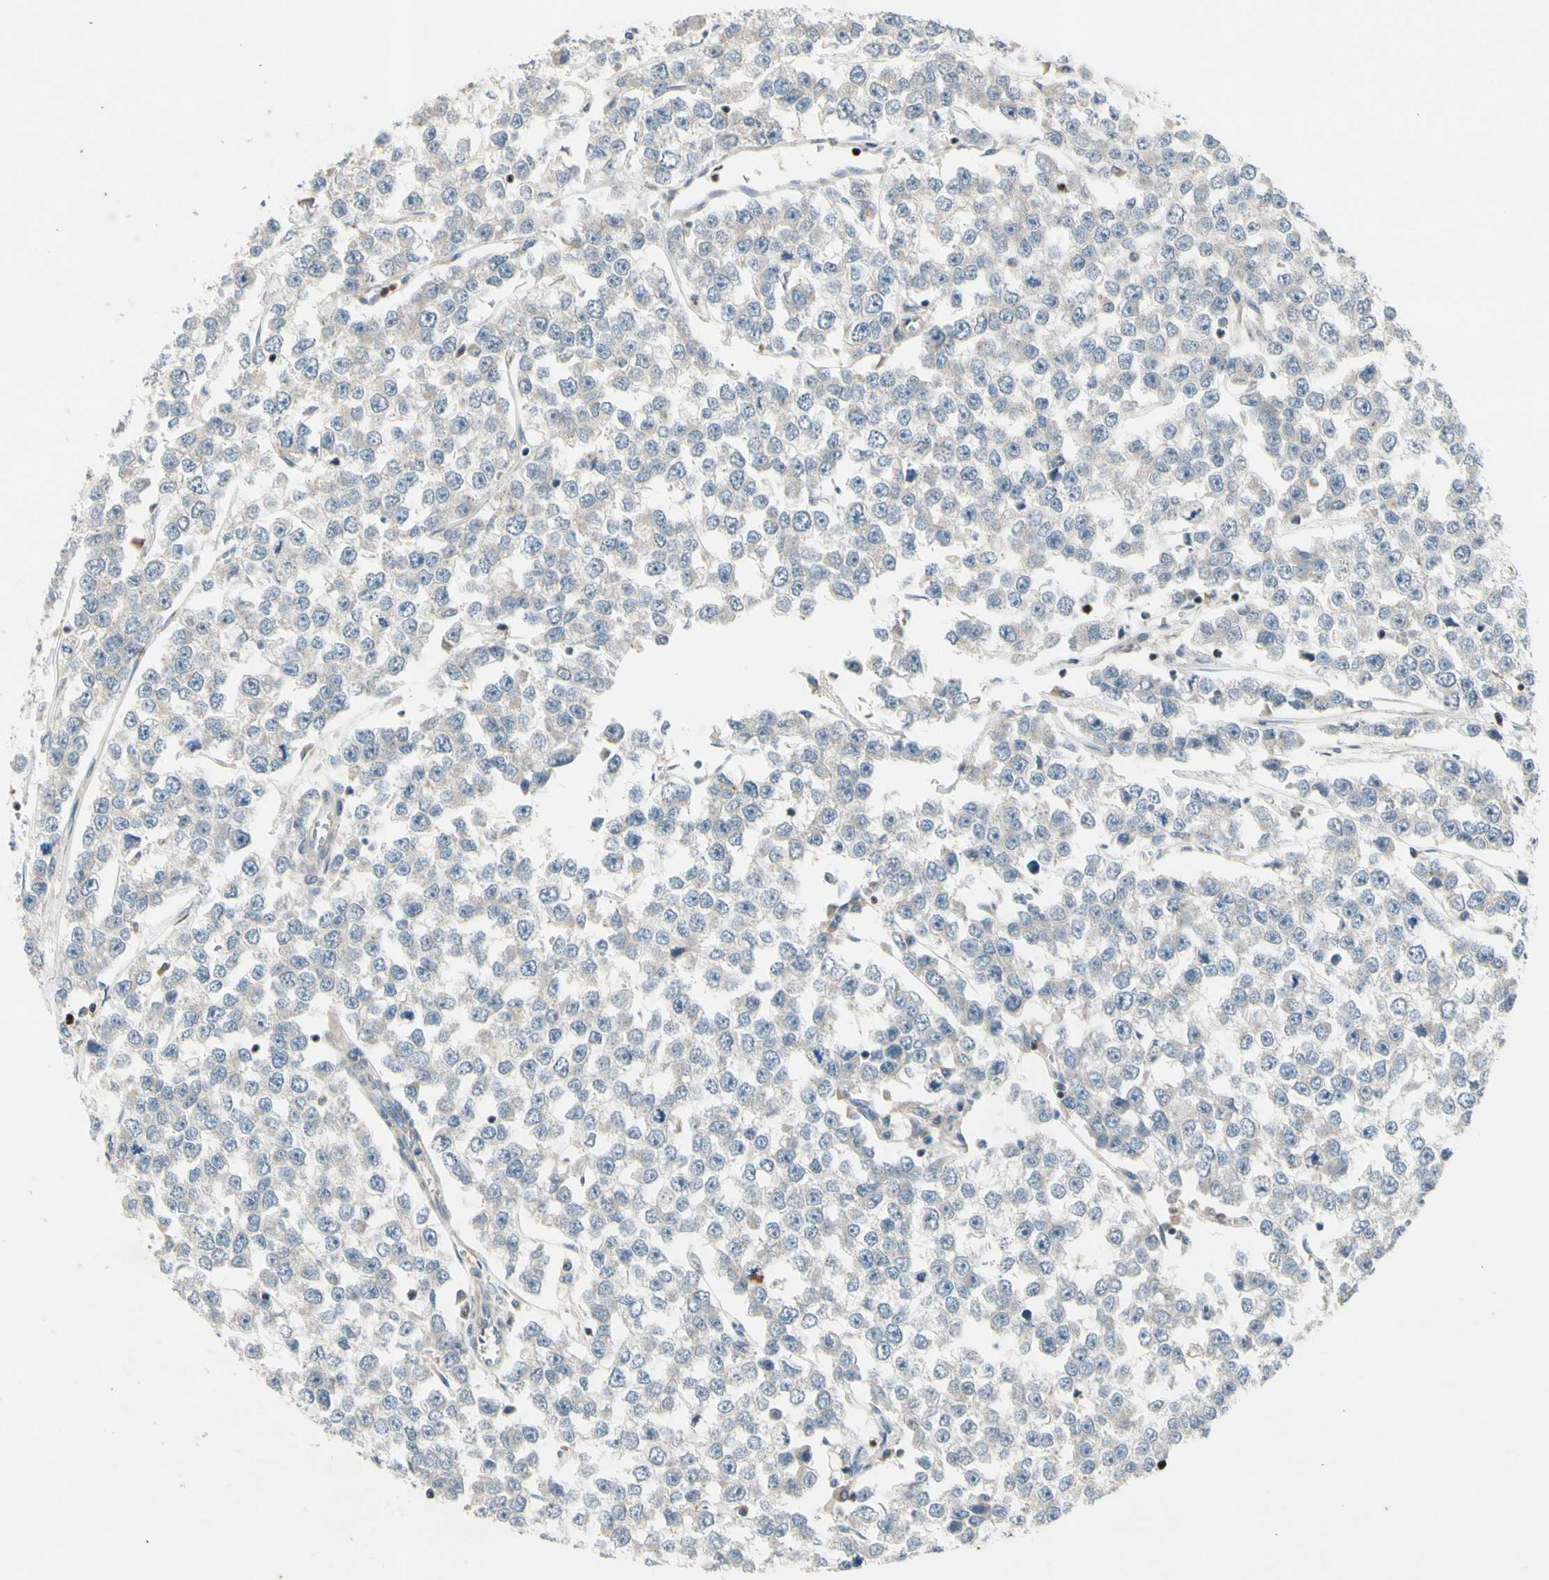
{"staining": {"intensity": "negative", "quantity": "none", "location": "none"}, "tissue": "testis cancer", "cell_type": "Tumor cells", "image_type": "cancer", "snomed": [{"axis": "morphology", "description": "Seminoma, NOS"}, {"axis": "morphology", "description": "Carcinoma, Embryonal, NOS"}, {"axis": "topography", "description": "Testis"}], "caption": "Immunohistochemistry of human testis cancer (embryonal carcinoma) demonstrates no expression in tumor cells.", "gene": "TBX21", "patient": {"sex": "male", "age": 52}}